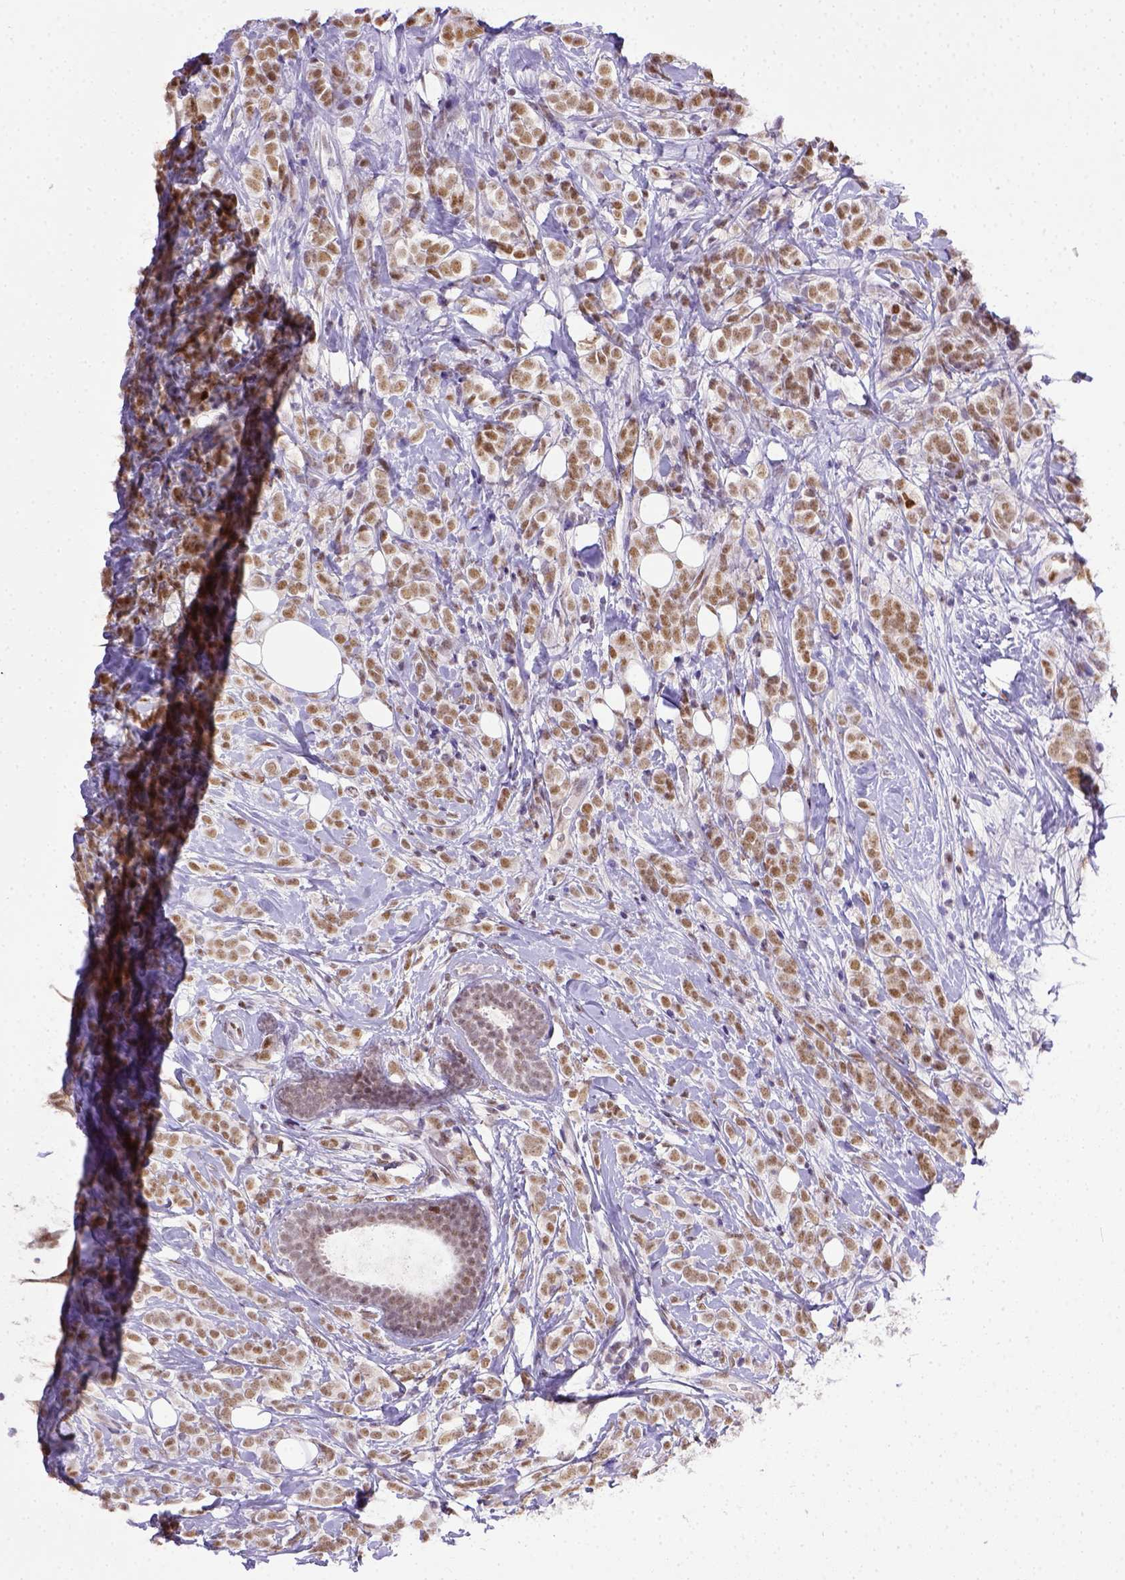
{"staining": {"intensity": "moderate", "quantity": ">75%", "location": "nuclear"}, "tissue": "breast cancer", "cell_type": "Tumor cells", "image_type": "cancer", "snomed": [{"axis": "morphology", "description": "Lobular carcinoma"}, {"axis": "topography", "description": "Breast"}], "caption": "DAB (3,3'-diaminobenzidine) immunohistochemical staining of breast cancer exhibits moderate nuclear protein expression in approximately >75% of tumor cells.", "gene": "ERCC1", "patient": {"sex": "female", "age": 49}}